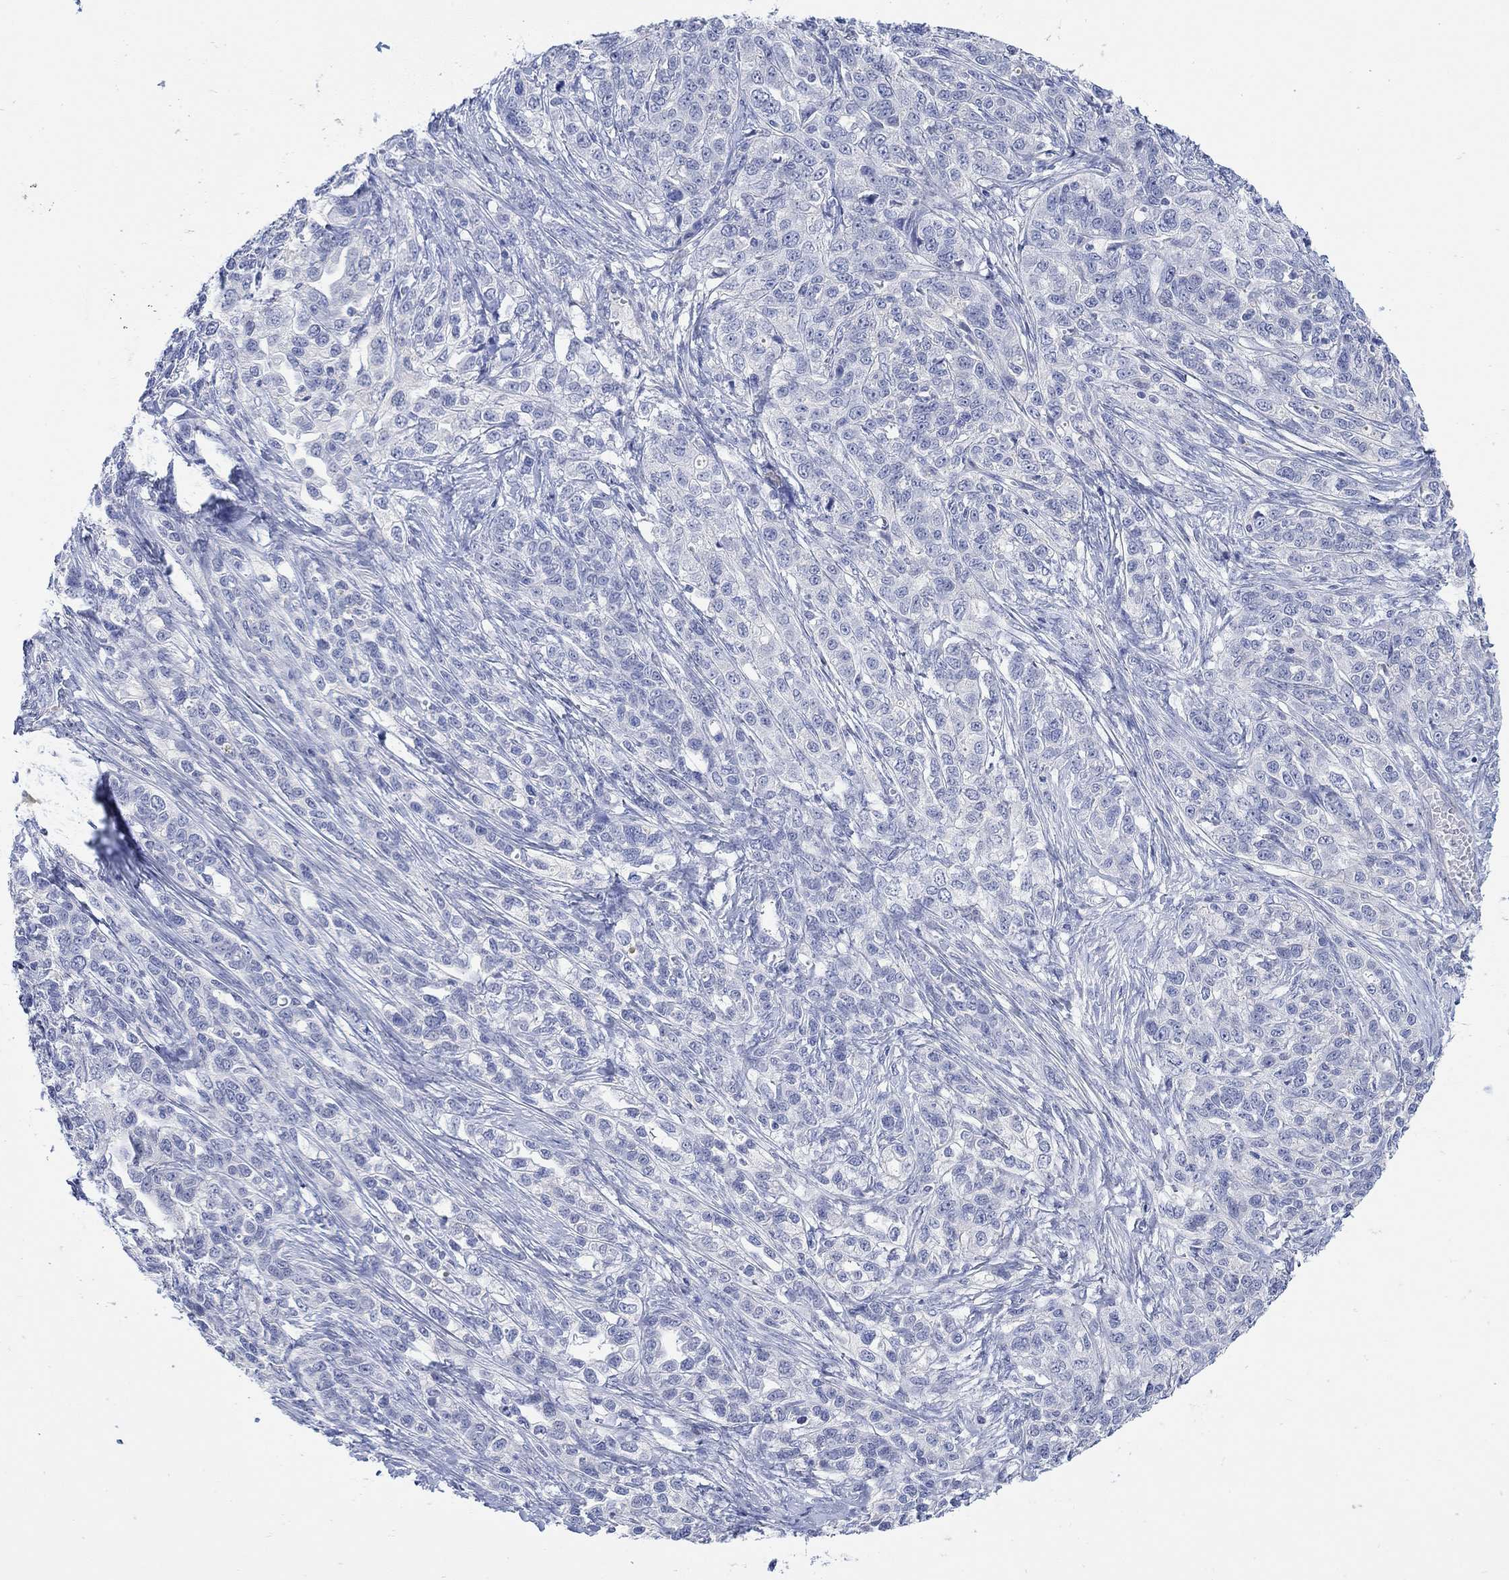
{"staining": {"intensity": "negative", "quantity": "none", "location": "none"}, "tissue": "ovarian cancer", "cell_type": "Tumor cells", "image_type": "cancer", "snomed": [{"axis": "morphology", "description": "Cystadenocarcinoma, serous, NOS"}, {"axis": "topography", "description": "Ovary"}], "caption": "The image exhibits no significant staining in tumor cells of serous cystadenocarcinoma (ovarian). Nuclei are stained in blue.", "gene": "KRT222", "patient": {"sex": "female", "age": 71}}